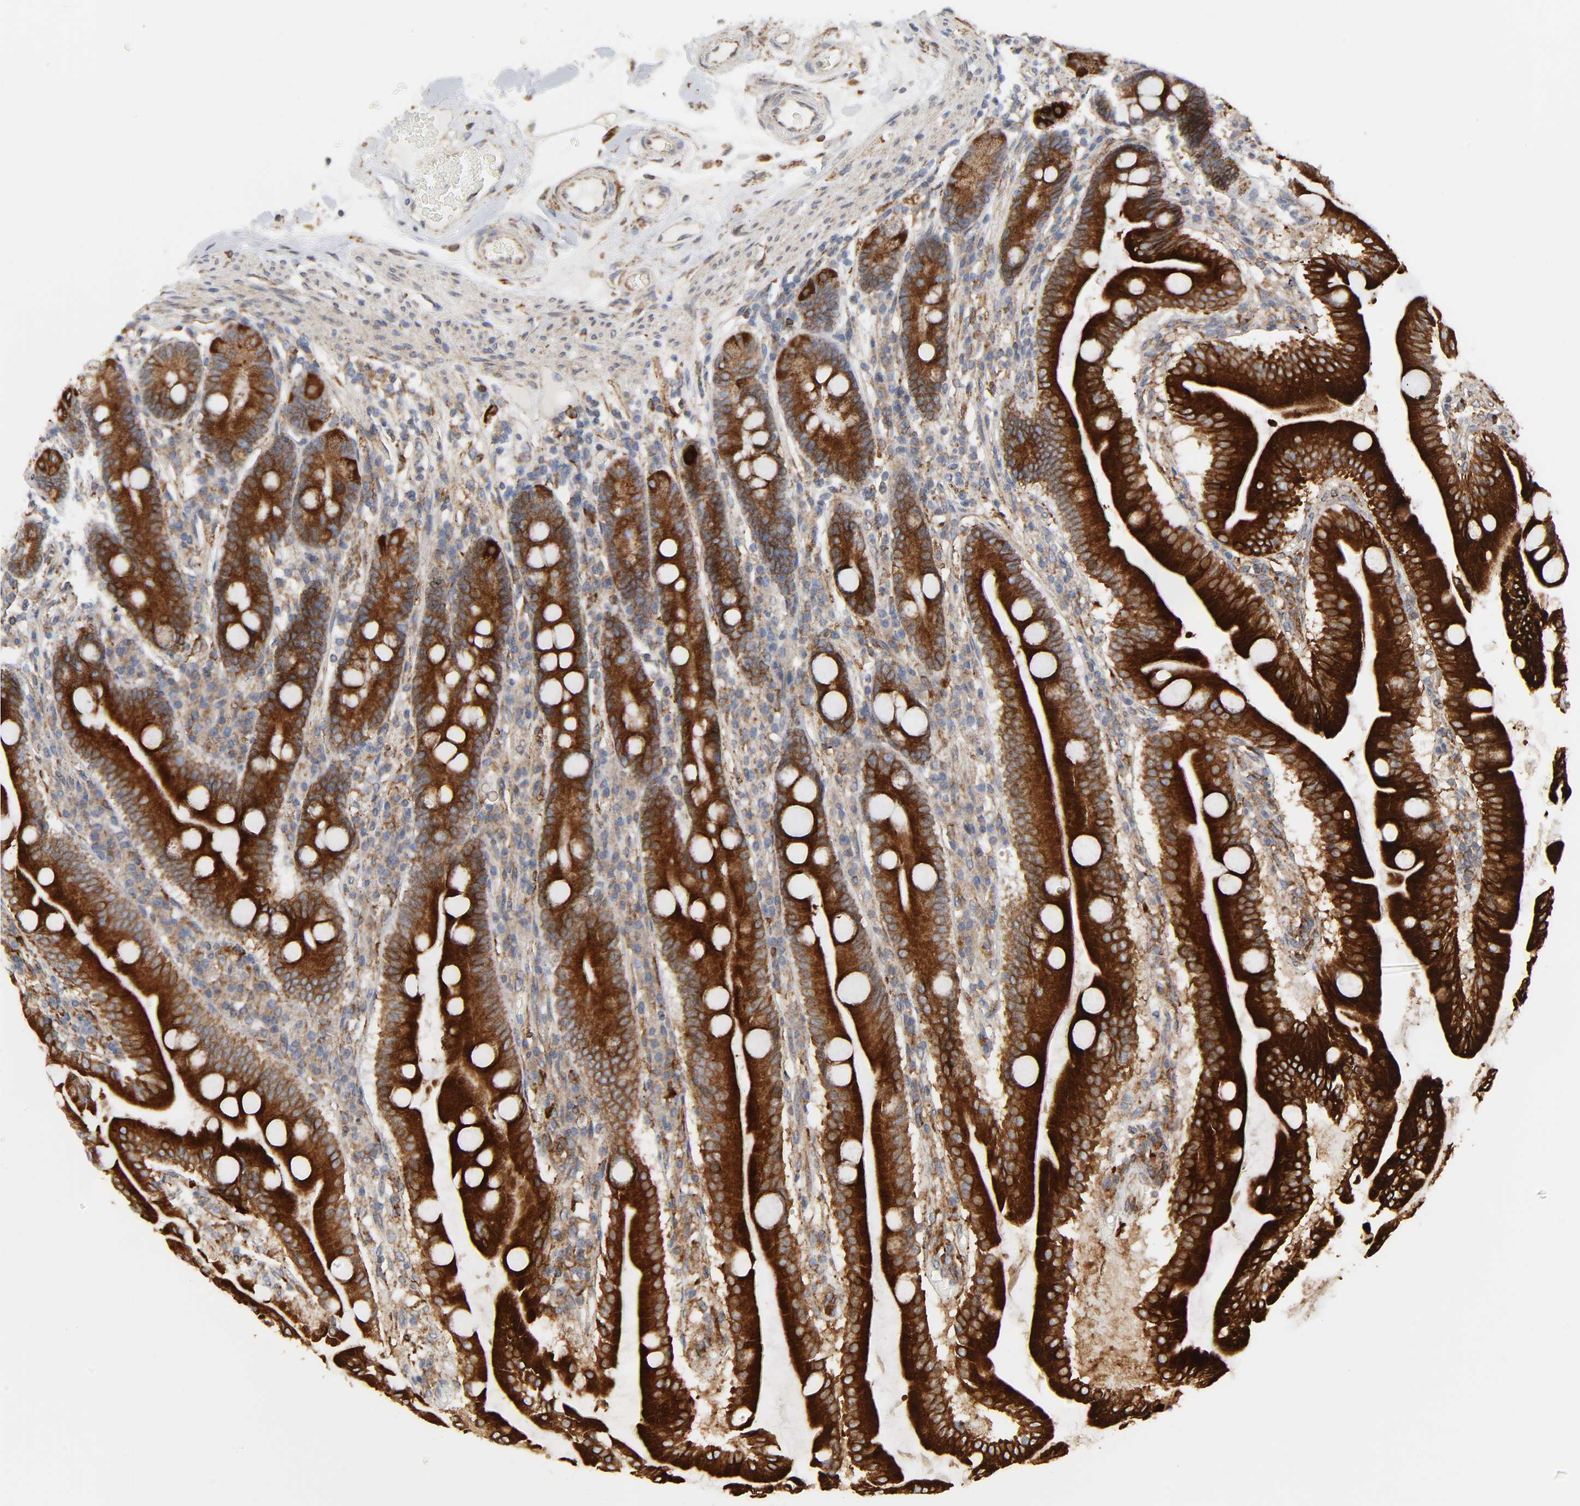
{"staining": {"intensity": "strong", "quantity": ">75%", "location": "cytoplasmic/membranous"}, "tissue": "duodenum", "cell_type": "Glandular cells", "image_type": "normal", "snomed": [{"axis": "morphology", "description": "Normal tissue, NOS"}, {"axis": "topography", "description": "Duodenum"}], "caption": "Protein expression by immunohistochemistry (IHC) displays strong cytoplasmic/membranous positivity in approximately >75% of glandular cells in normal duodenum.", "gene": "POR", "patient": {"sex": "female", "age": 64}}